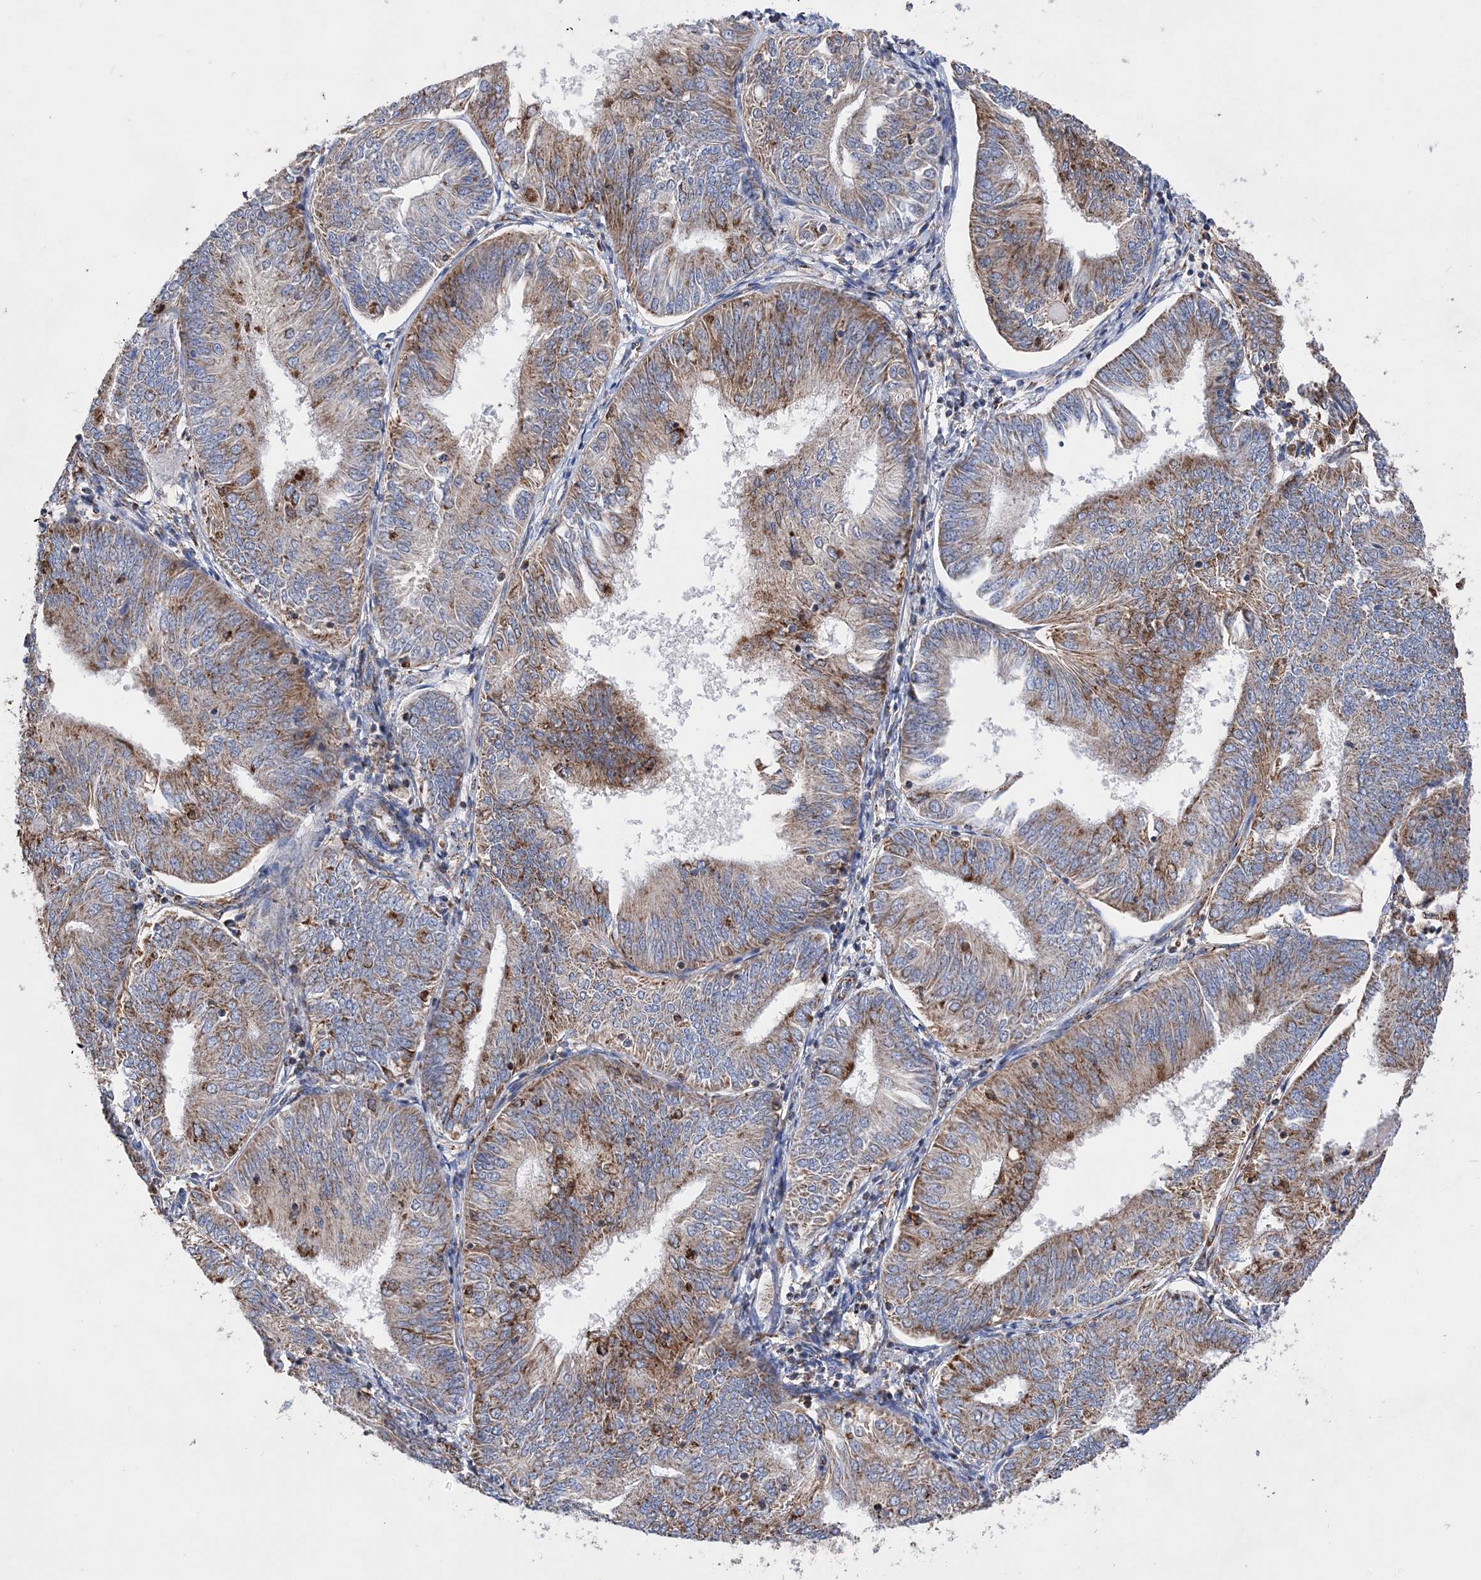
{"staining": {"intensity": "moderate", "quantity": ">75%", "location": "cytoplasmic/membranous"}, "tissue": "endometrial cancer", "cell_type": "Tumor cells", "image_type": "cancer", "snomed": [{"axis": "morphology", "description": "Adenocarcinoma, NOS"}, {"axis": "topography", "description": "Endometrium"}], "caption": "Endometrial cancer stained with a brown dye displays moderate cytoplasmic/membranous positive positivity in about >75% of tumor cells.", "gene": "ACOT9", "patient": {"sex": "female", "age": 58}}